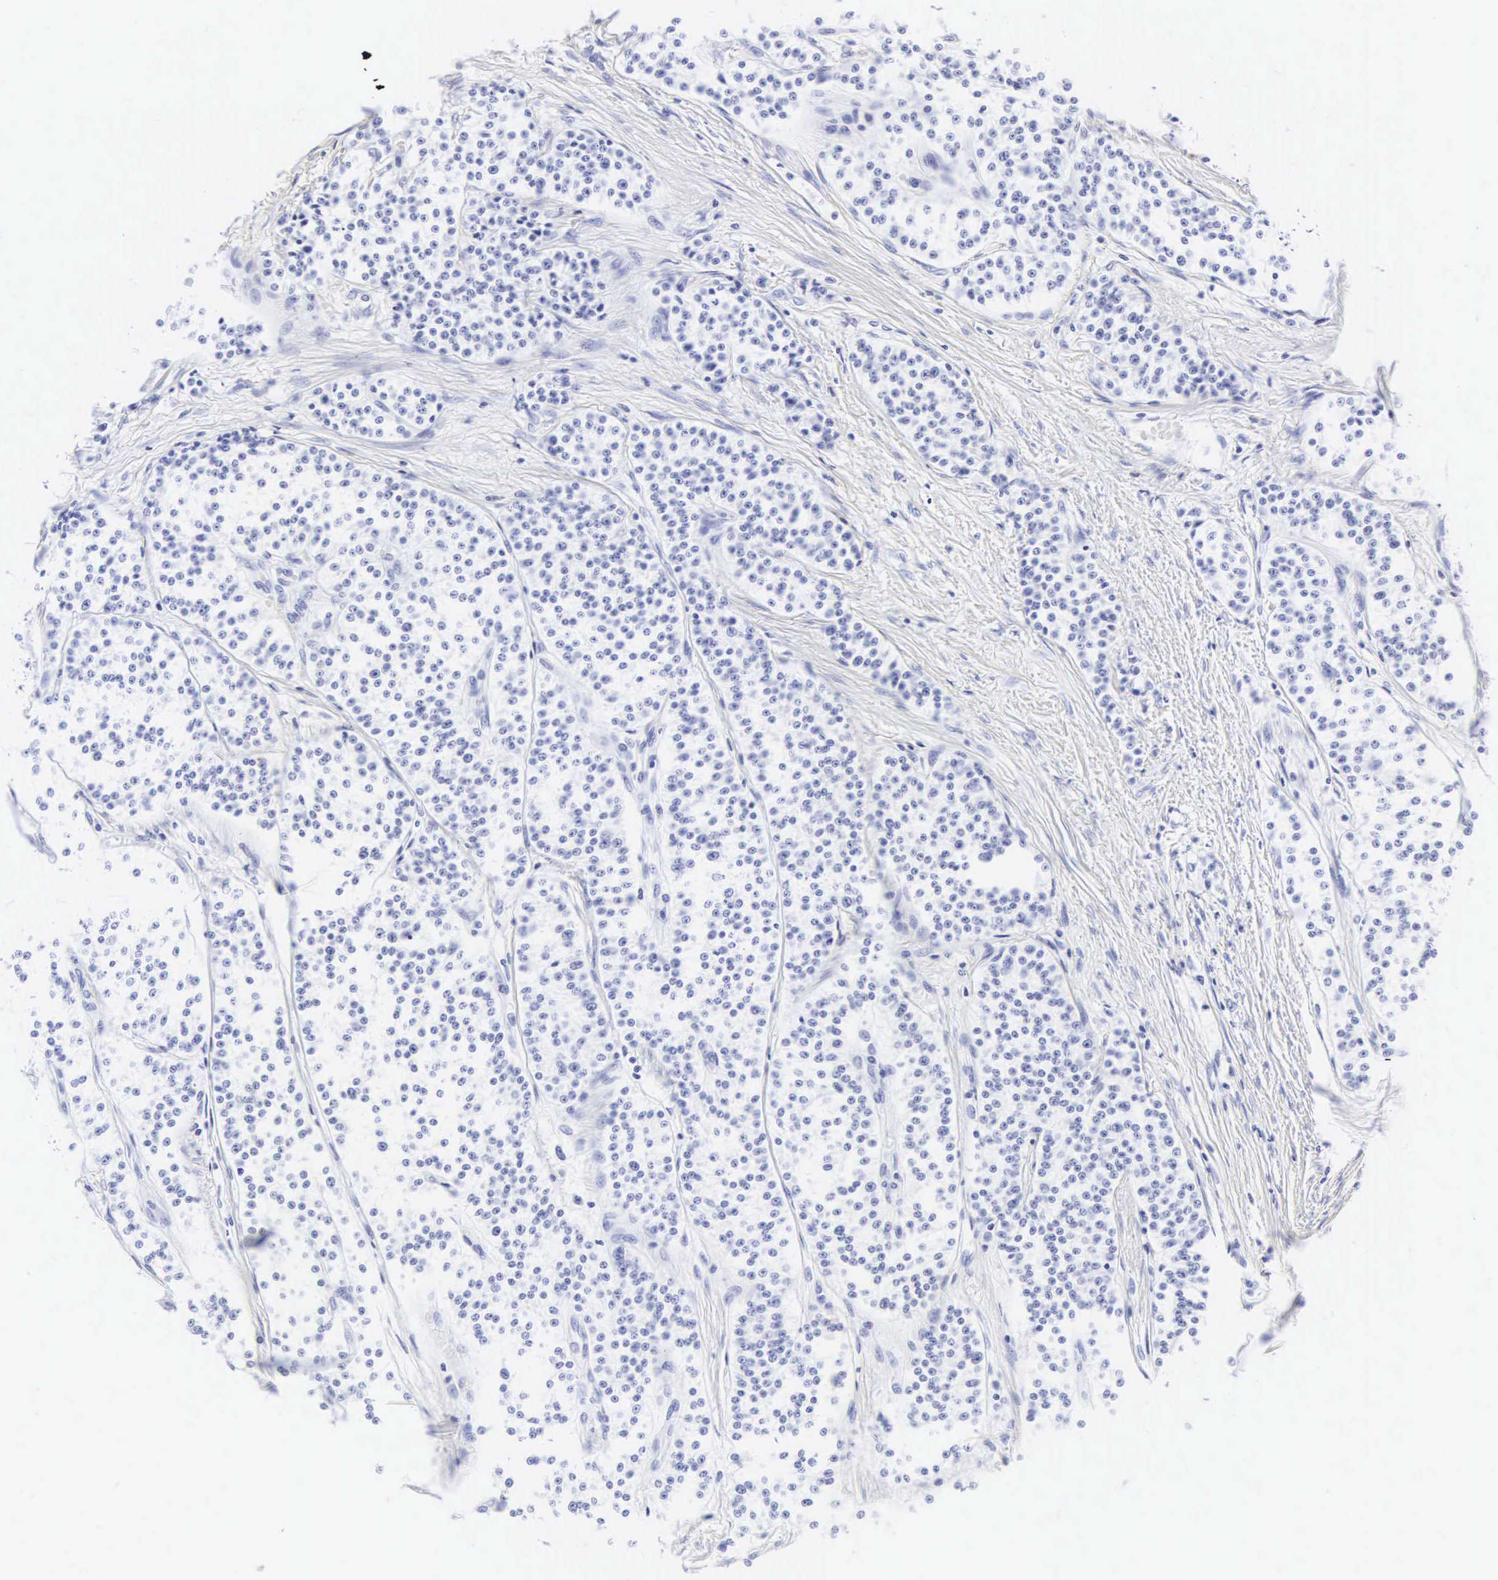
{"staining": {"intensity": "negative", "quantity": "none", "location": "none"}, "tissue": "carcinoid", "cell_type": "Tumor cells", "image_type": "cancer", "snomed": [{"axis": "morphology", "description": "Carcinoid, malignant, NOS"}, {"axis": "topography", "description": "Stomach"}], "caption": "A photomicrograph of human carcinoid is negative for staining in tumor cells.", "gene": "CGB3", "patient": {"sex": "female", "age": 76}}